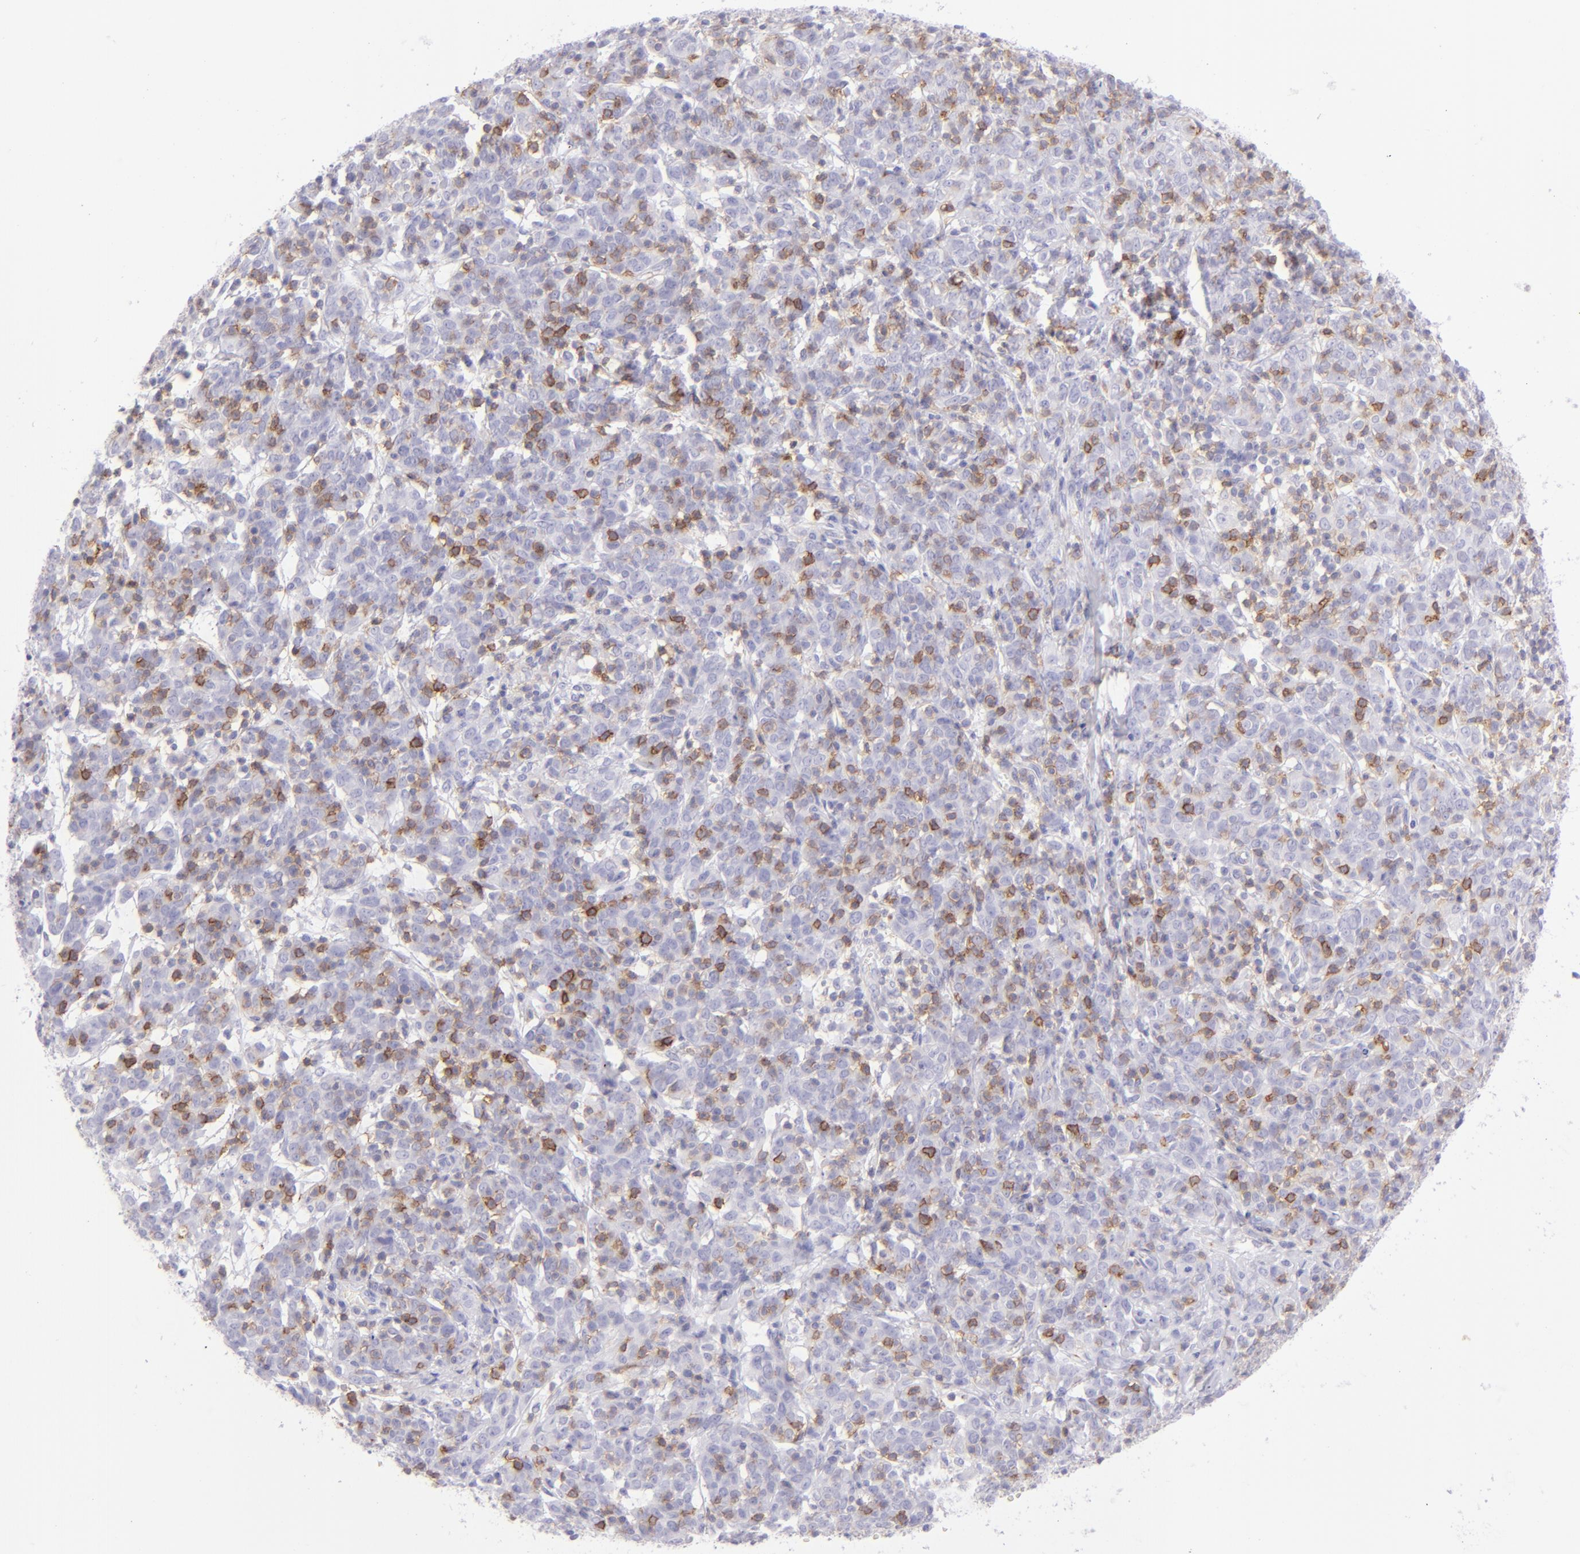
{"staining": {"intensity": "negative", "quantity": "none", "location": "none"}, "tissue": "cervical cancer", "cell_type": "Tumor cells", "image_type": "cancer", "snomed": [{"axis": "morphology", "description": "Normal tissue, NOS"}, {"axis": "morphology", "description": "Squamous cell carcinoma, NOS"}, {"axis": "topography", "description": "Cervix"}], "caption": "An image of human cervical cancer is negative for staining in tumor cells.", "gene": "CD69", "patient": {"sex": "female", "age": 67}}